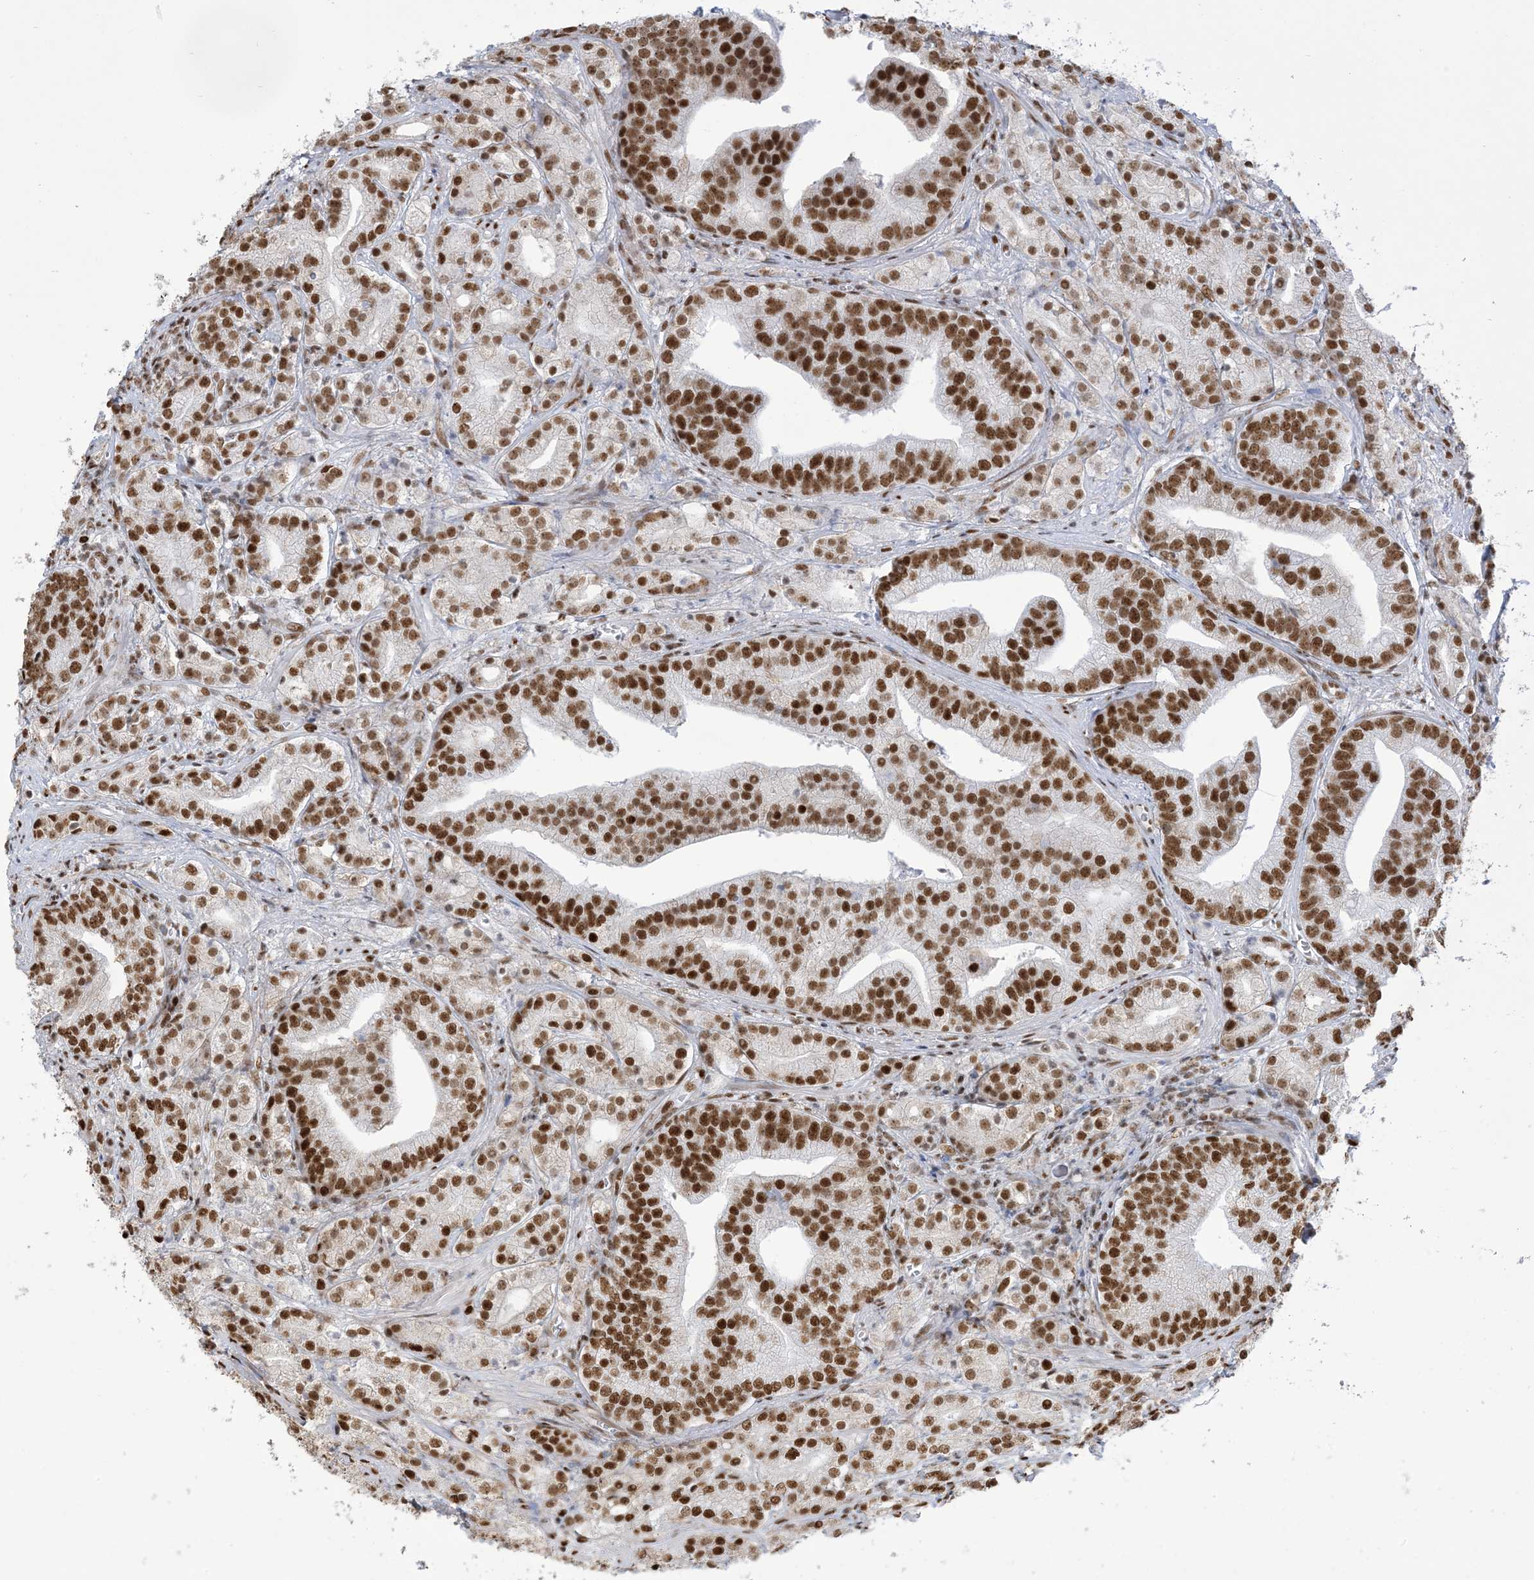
{"staining": {"intensity": "moderate", "quantity": ">75%", "location": "nuclear"}, "tissue": "prostate cancer", "cell_type": "Tumor cells", "image_type": "cancer", "snomed": [{"axis": "morphology", "description": "Adenocarcinoma, High grade"}, {"axis": "topography", "description": "Prostate"}], "caption": "The photomicrograph exhibits a brown stain indicating the presence of a protein in the nuclear of tumor cells in prostate cancer (adenocarcinoma (high-grade)).", "gene": "STAG1", "patient": {"sex": "male", "age": 57}}